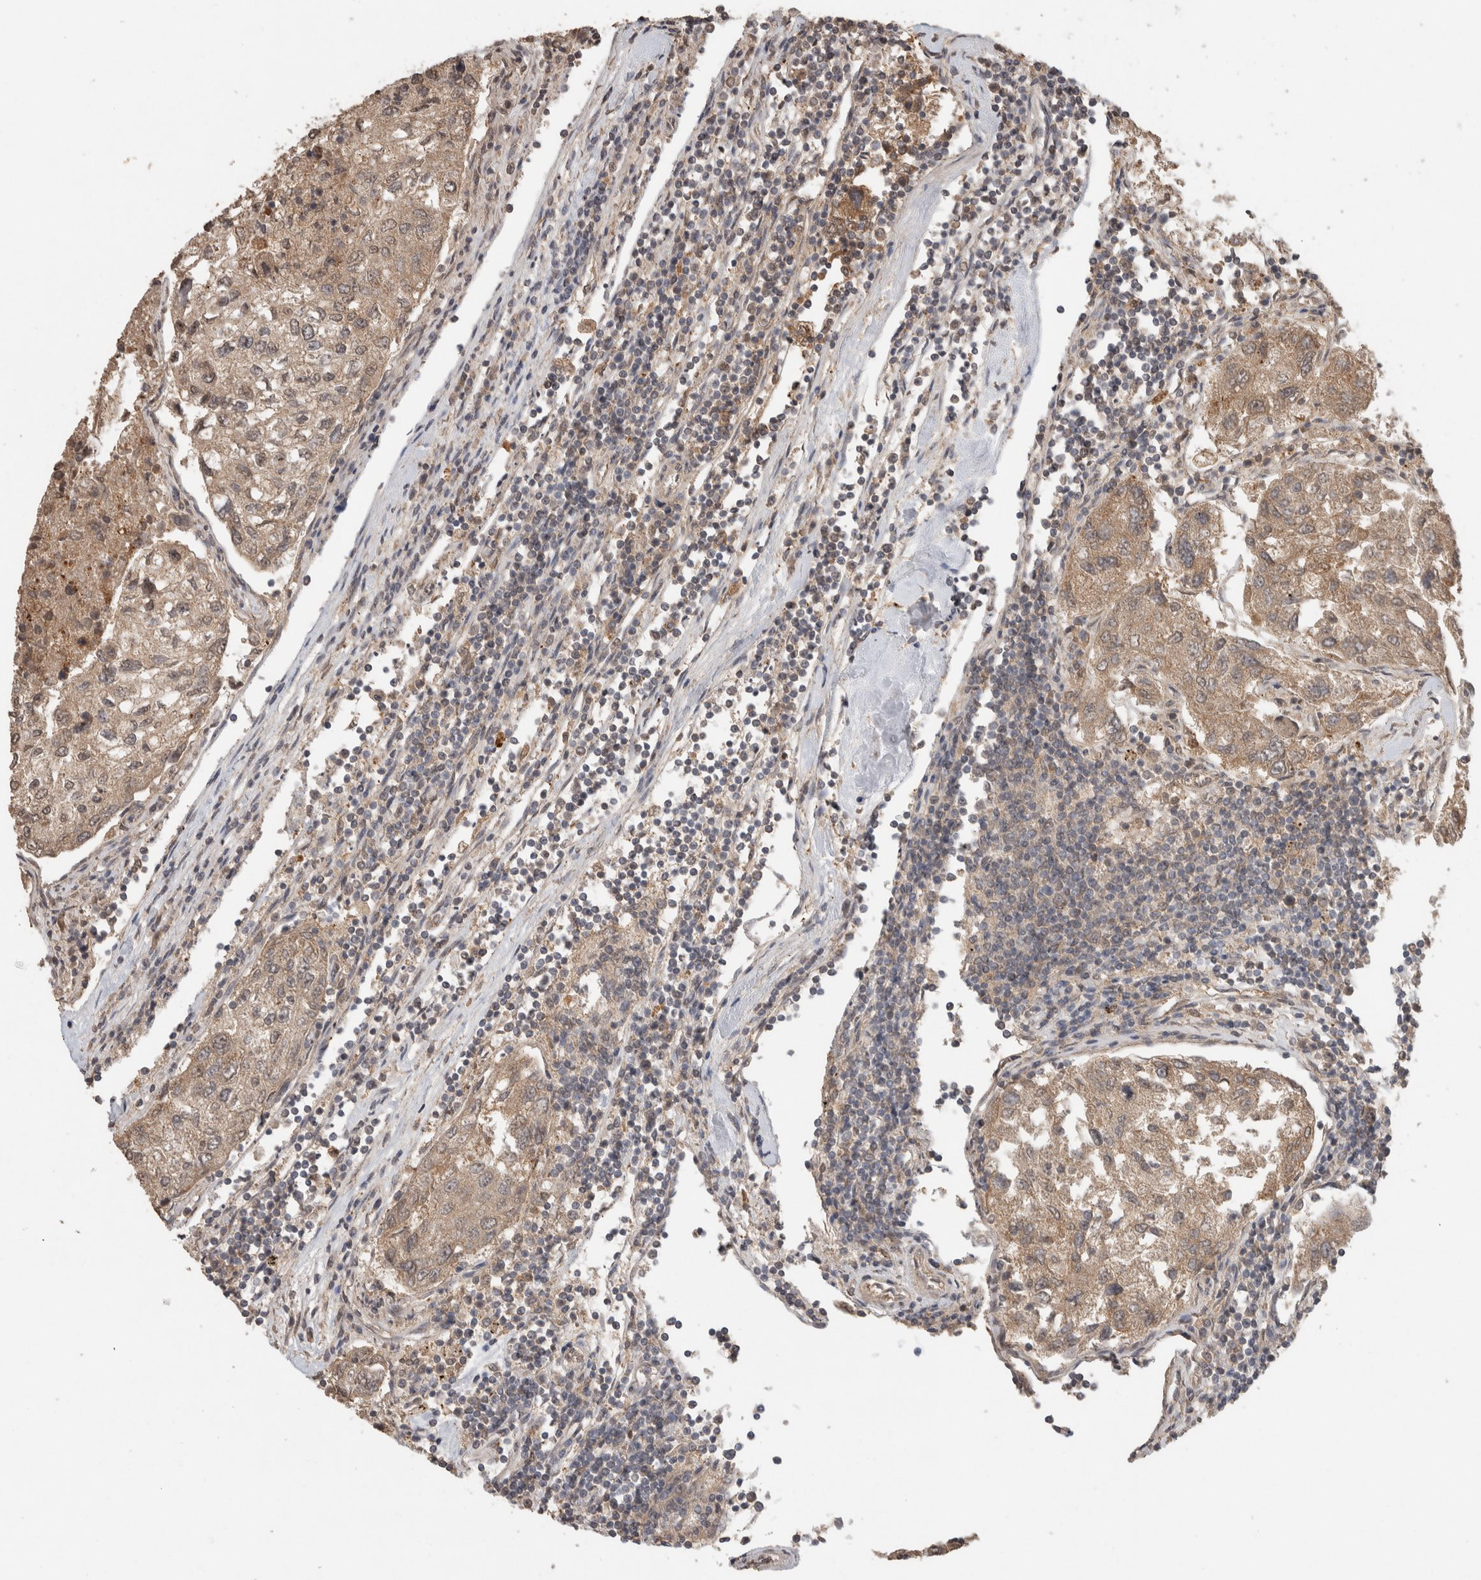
{"staining": {"intensity": "moderate", "quantity": ">75%", "location": "cytoplasmic/membranous"}, "tissue": "urothelial cancer", "cell_type": "Tumor cells", "image_type": "cancer", "snomed": [{"axis": "morphology", "description": "Urothelial carcinoma, High grade"}, {"axis": "topography", "description": "Lymph node"}, {"axis": "topography", "description": "Urinary bladder"}], "caption": "This photomicrograph demonstrates immunohistochemistry (IHC) staining of high-grade urothelial carcinoma, with medium moderate cytoplasmic/membranous staining in about >75% of tumor cells.", "gene": "FAM3A", "patient": {"sex": "male", "age": 51}}